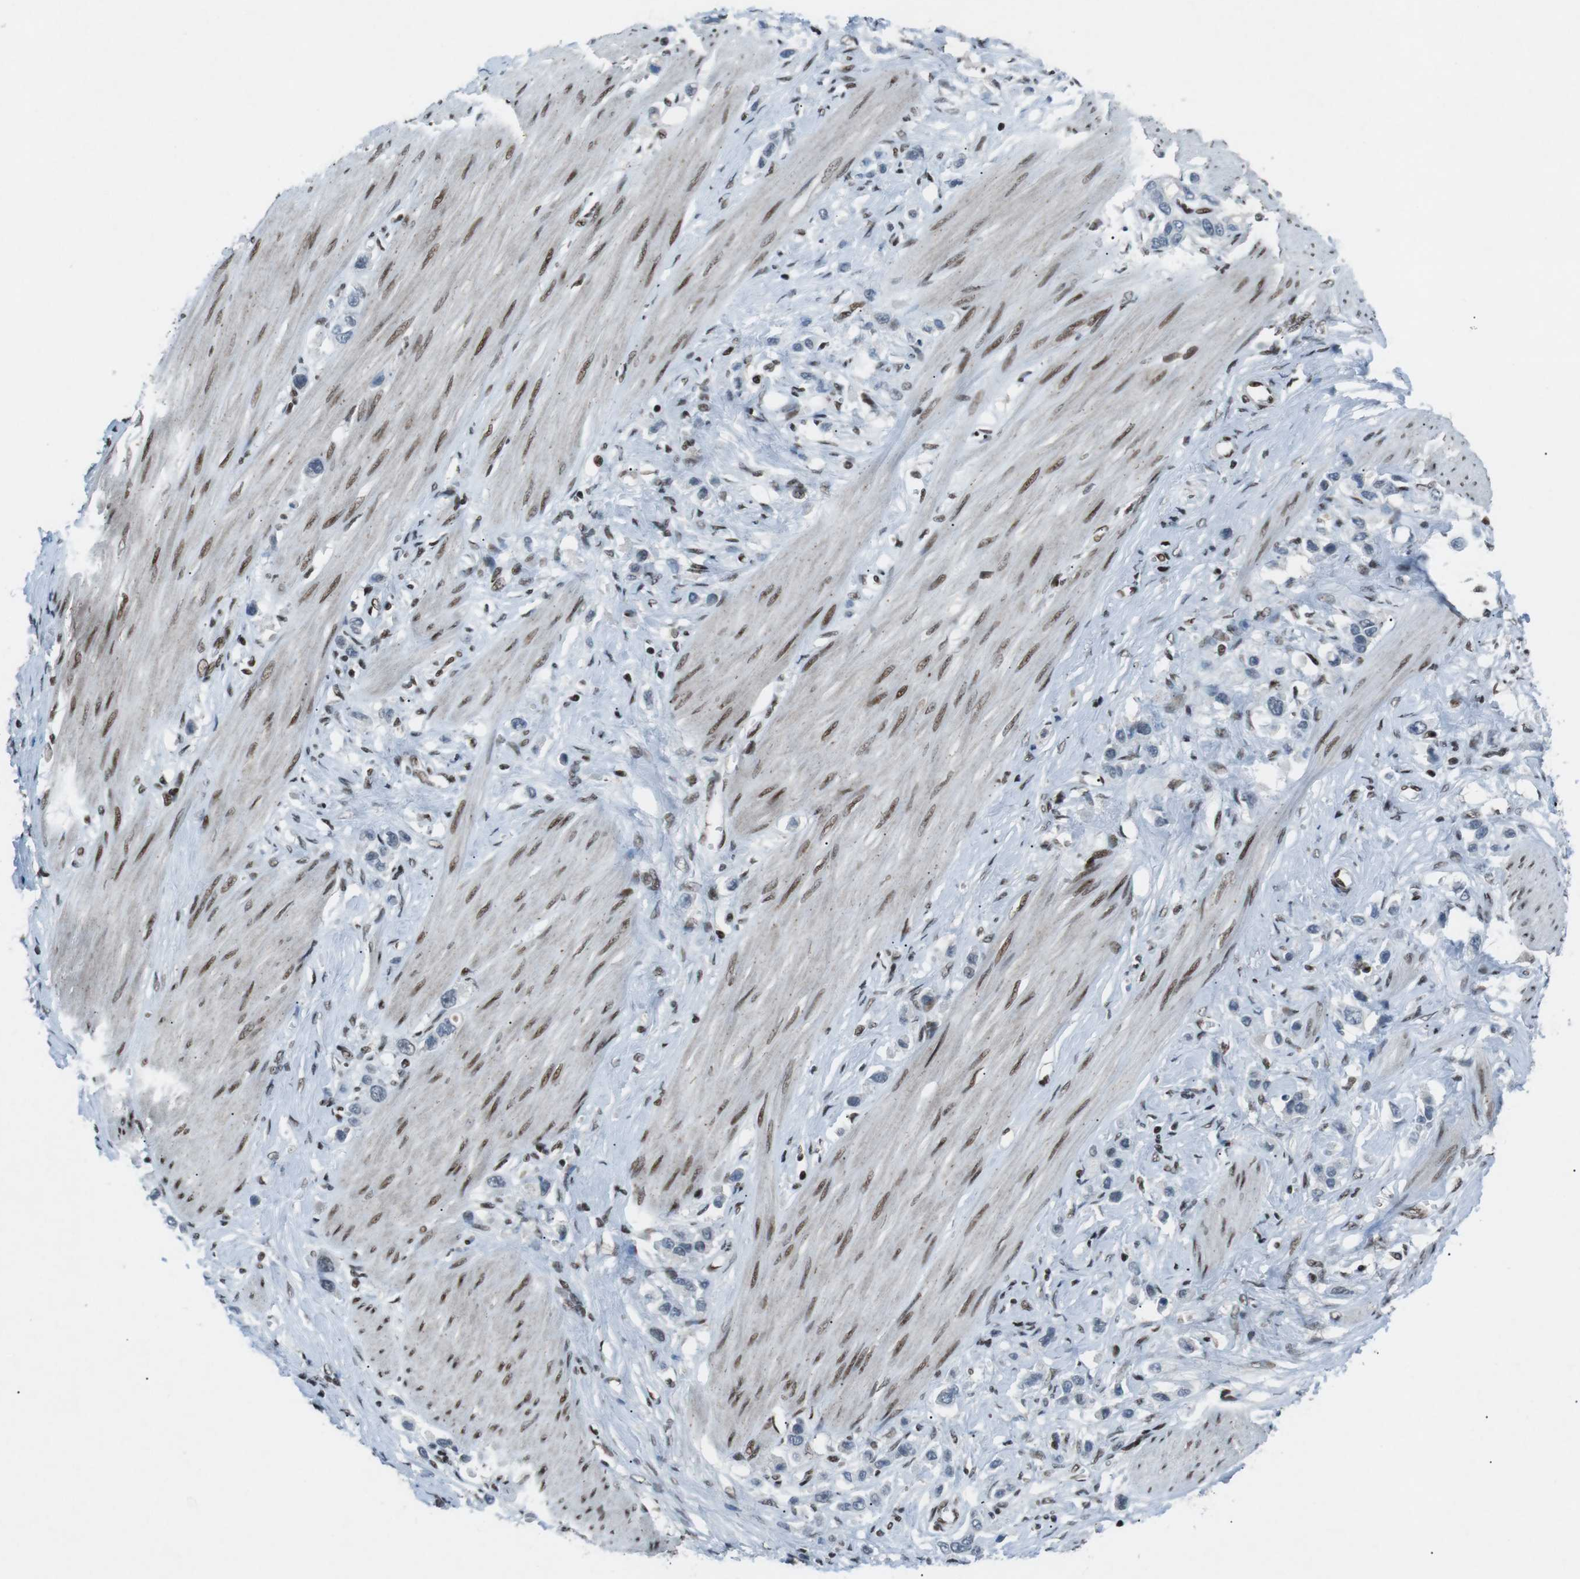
{"staining": {"intensity": "negative", "quantity": "none", "location": "none"}, "tissue": "stomach cancer", "cell_type": "Tumor cells", "image_type": "cancer", "snomed": [{"axis": "morphology", "description": "Adenocarcinoma, NOS"}, {"axis": "topography", "description": "Stomach"}], "caption": "Immunohistochemical staining of human adenocarcinoma (stomach) reveals no significant expression in tumor cells.", "gene": "TAF1", "patient": {"sex": "female", "age": 65}}